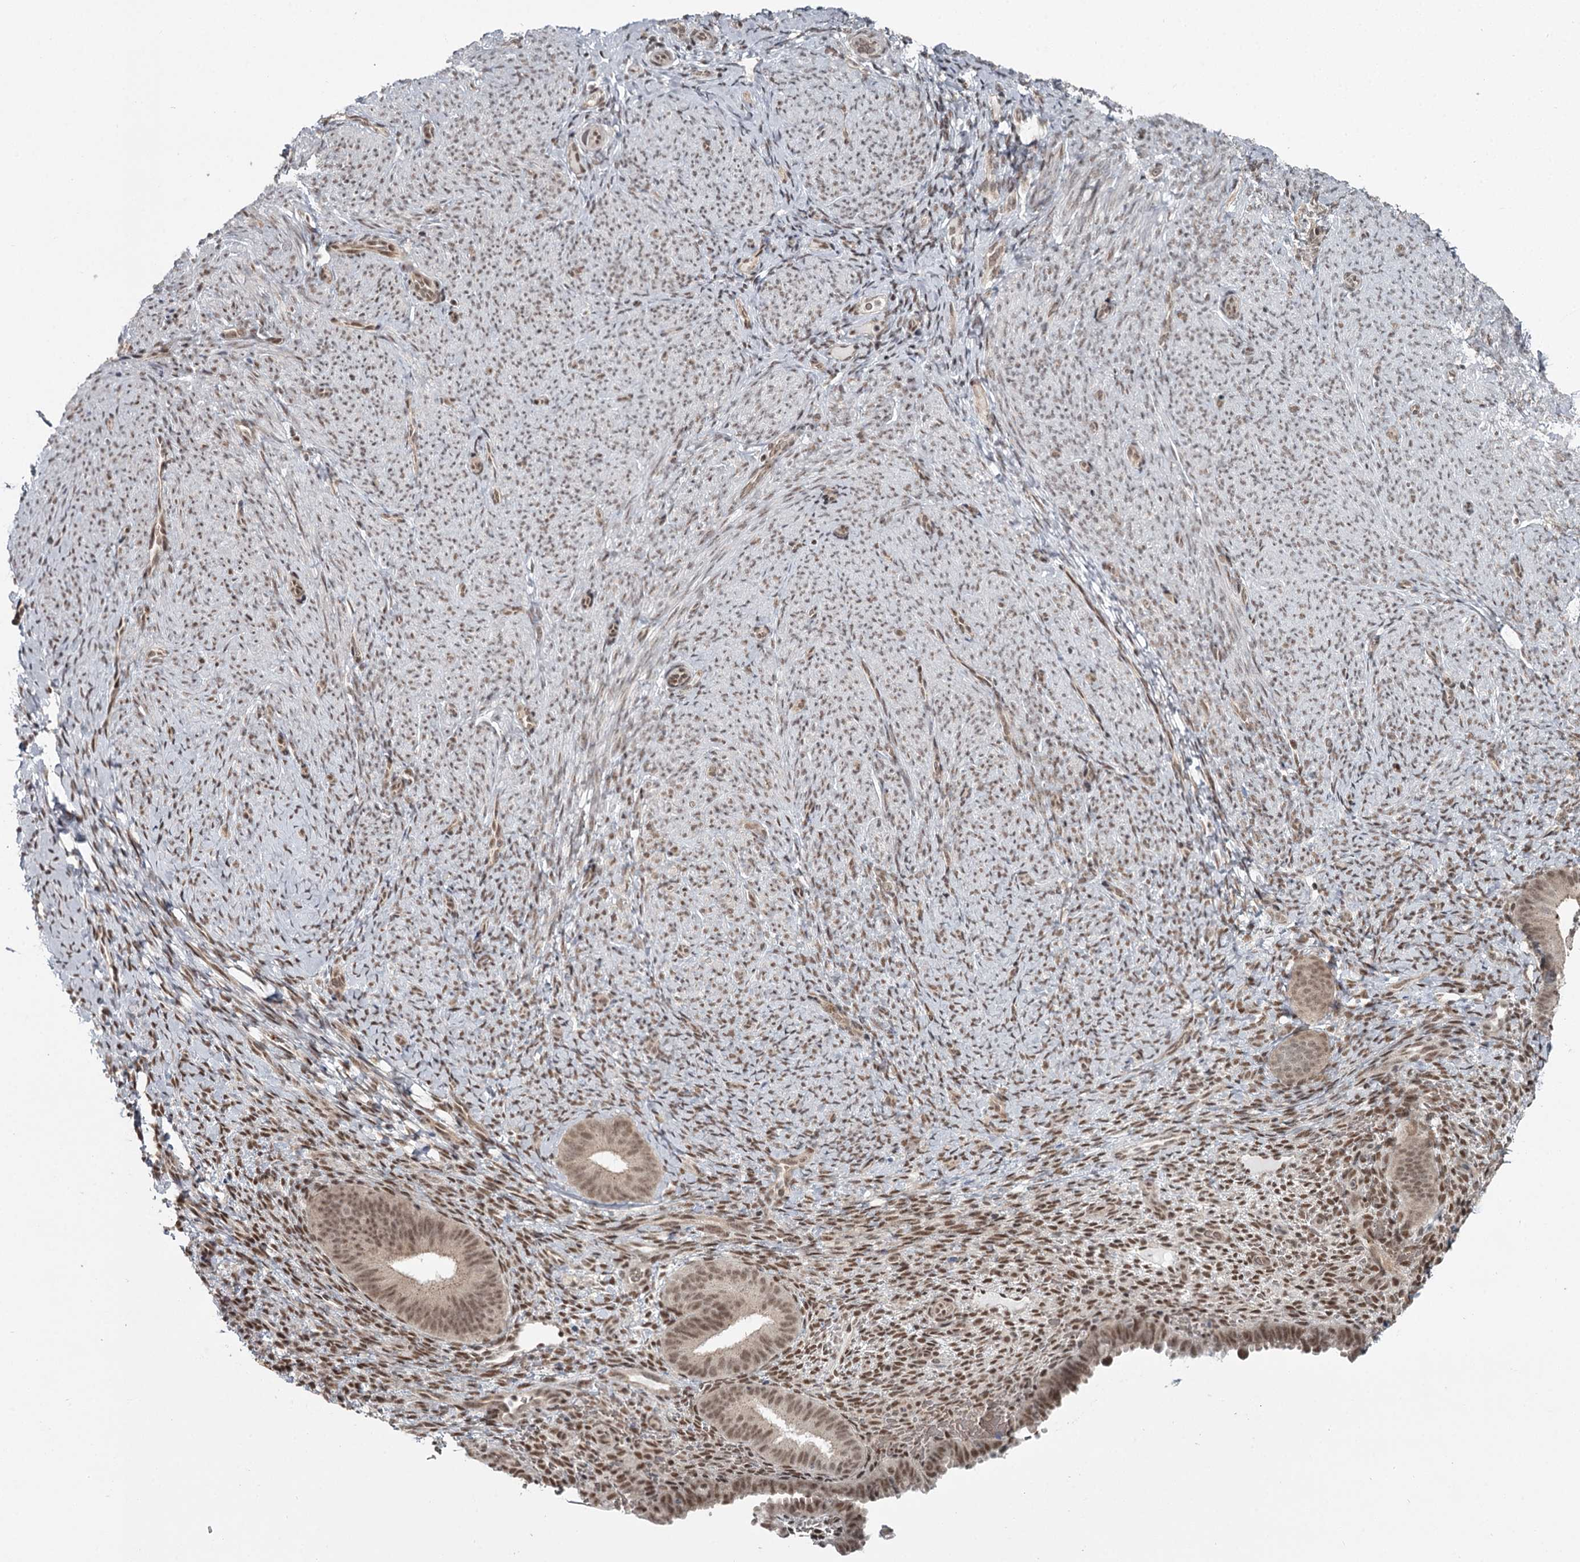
{"staining": {"intensity": "moderate", "quantity": ">75%", "location": "nuclear"}, "tissue": "endometrium", "cell_type": "Cells in endometrial stroma", "image_type": "normal", "snomed": [{"axis": "morphology", "description": "Normal tissue, NOS"}, {"axis": "topography", "description": "Endometrium"}], "caption": "Approximately >75% of cells in endometrial stroma in normal endometrium reveal moderate nuclear protein staining as visualized by brown immunohistochemical staining.", "gene": "FAM13C", "patient": {"sex": "female", "age": 65}}